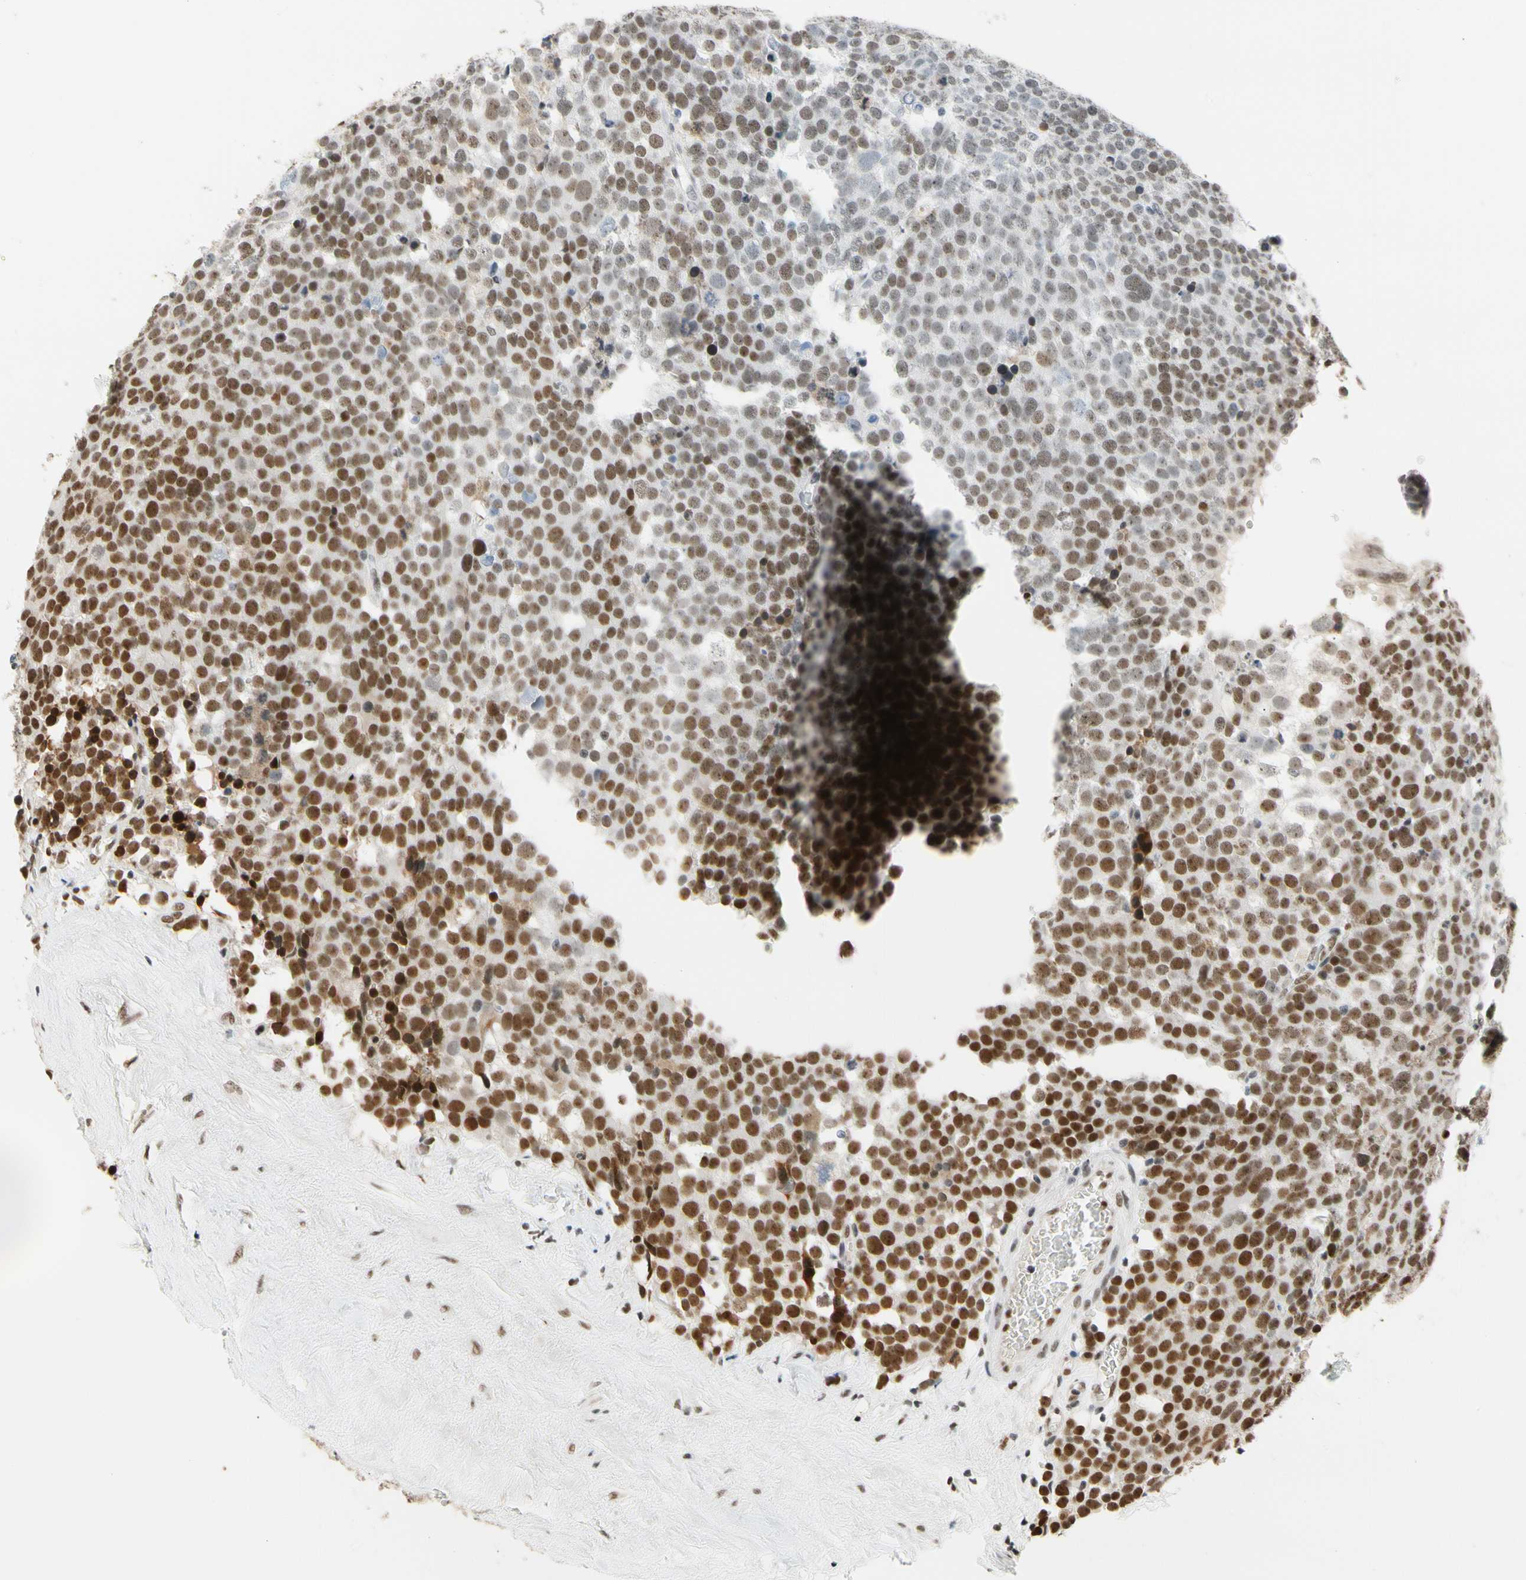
{"staining": {"intensity": "strong", "quantity": ">75%", "location": "nuclear"}, "tissue": "testis cancer", "cell_type": "Tumor cells", "image_type": "cancer", "snomed": [{"axis": "morphology", "description": "Seminoma, NOS"}, {"axis": "topography", "description": "Testis"}], "caption": "Seminoma (testis) stained with IHC reveals strong nuclear expression in approximately >75% of tumor cells. (DAB IHC, brown staining for protein, blue staining for nuclei).", "gene": "ZSCAN16", "patient": {"sex": "male", "age": 71}}